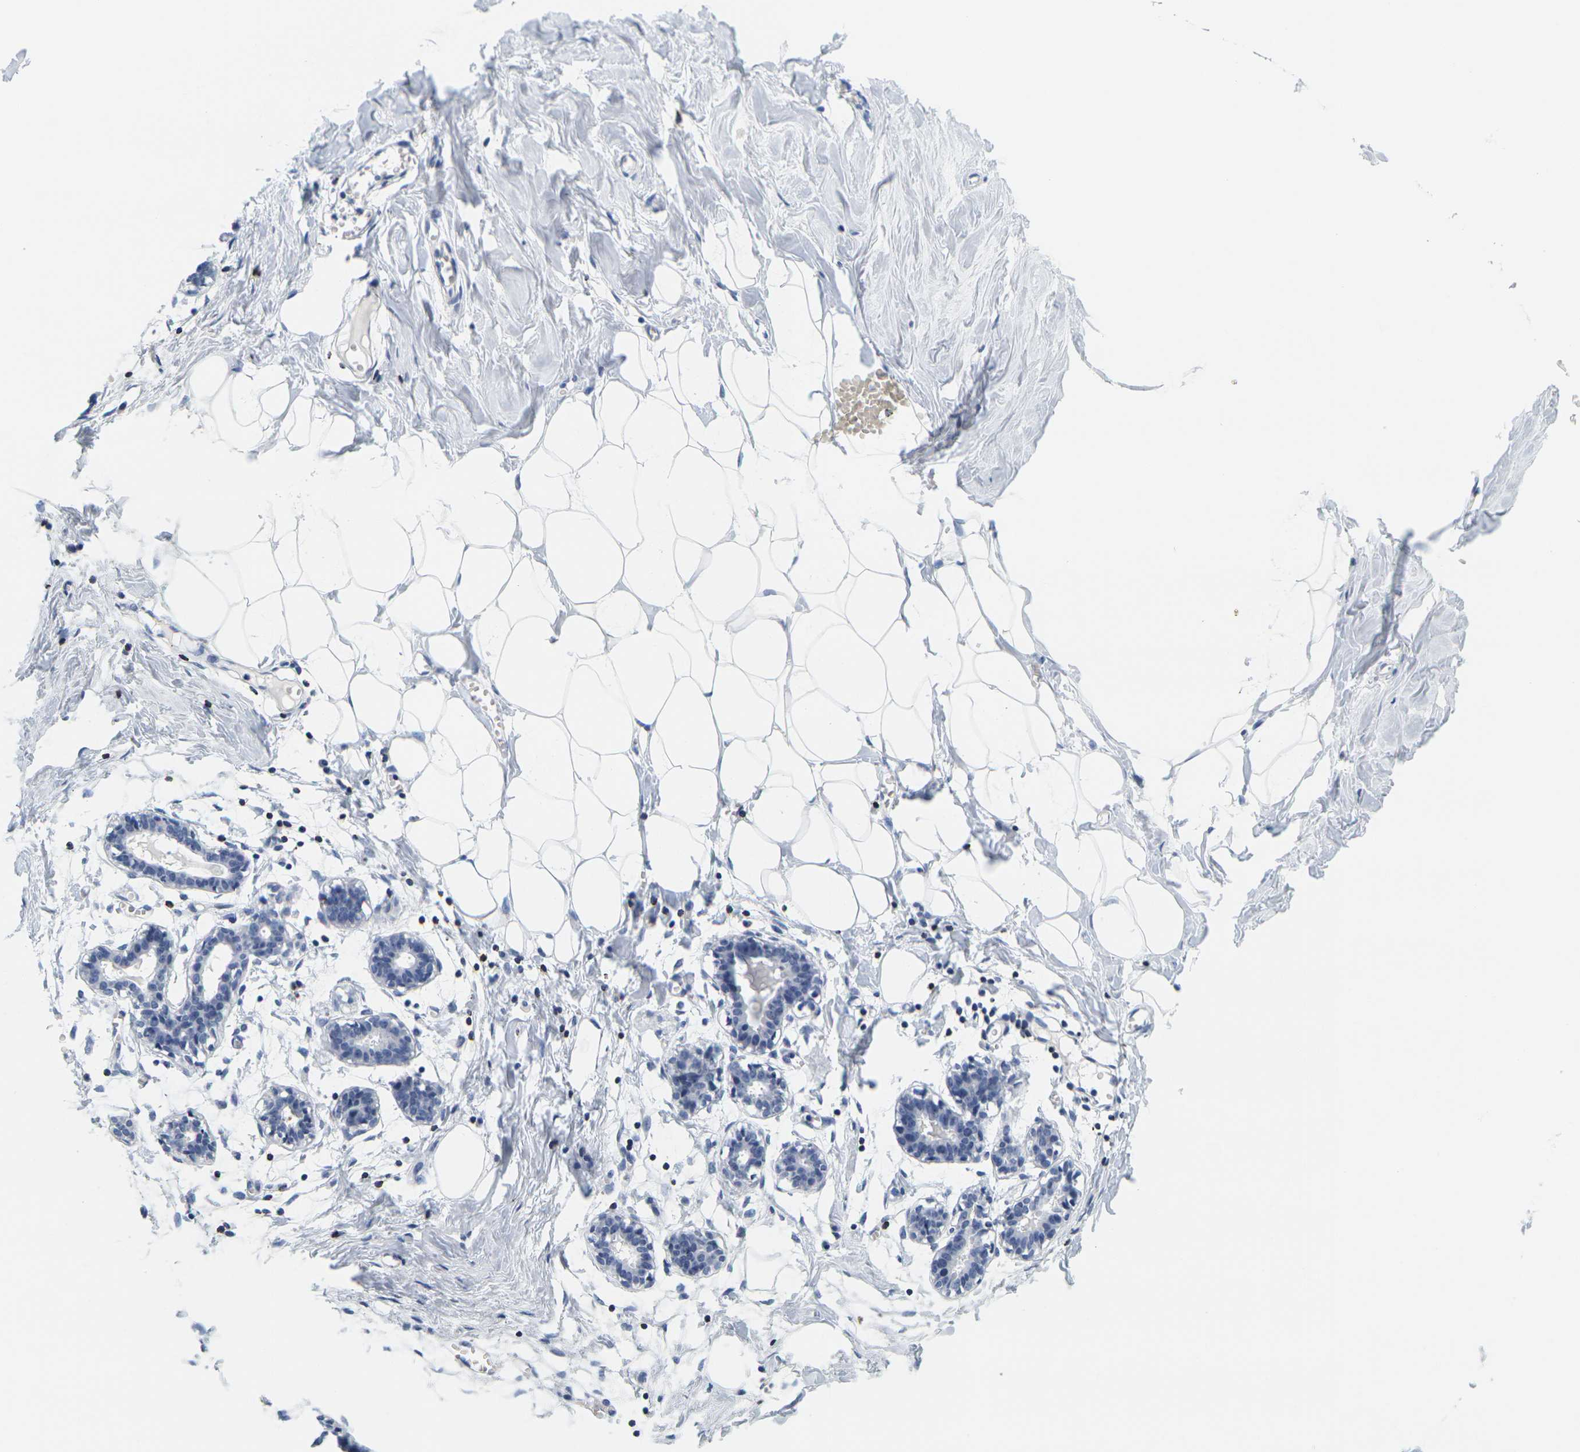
{"staining": {"intensity": "negative", "quantity": "none", "location": "none"}, "tissue": "breast", "cell_type": "Adipocytes", "image_type": "normal", "snomed": [{"axis": "morphology", "description": "Normal tissue, NOS"}, {"axis": "topography", "description": "Breast"}], "caption": "IHC micrograph of normal breast stained for a protein (brown), which reveals no staining in adipocytes.", "gene": "HLA", "patient": {"sex": "female", "age": 27}}